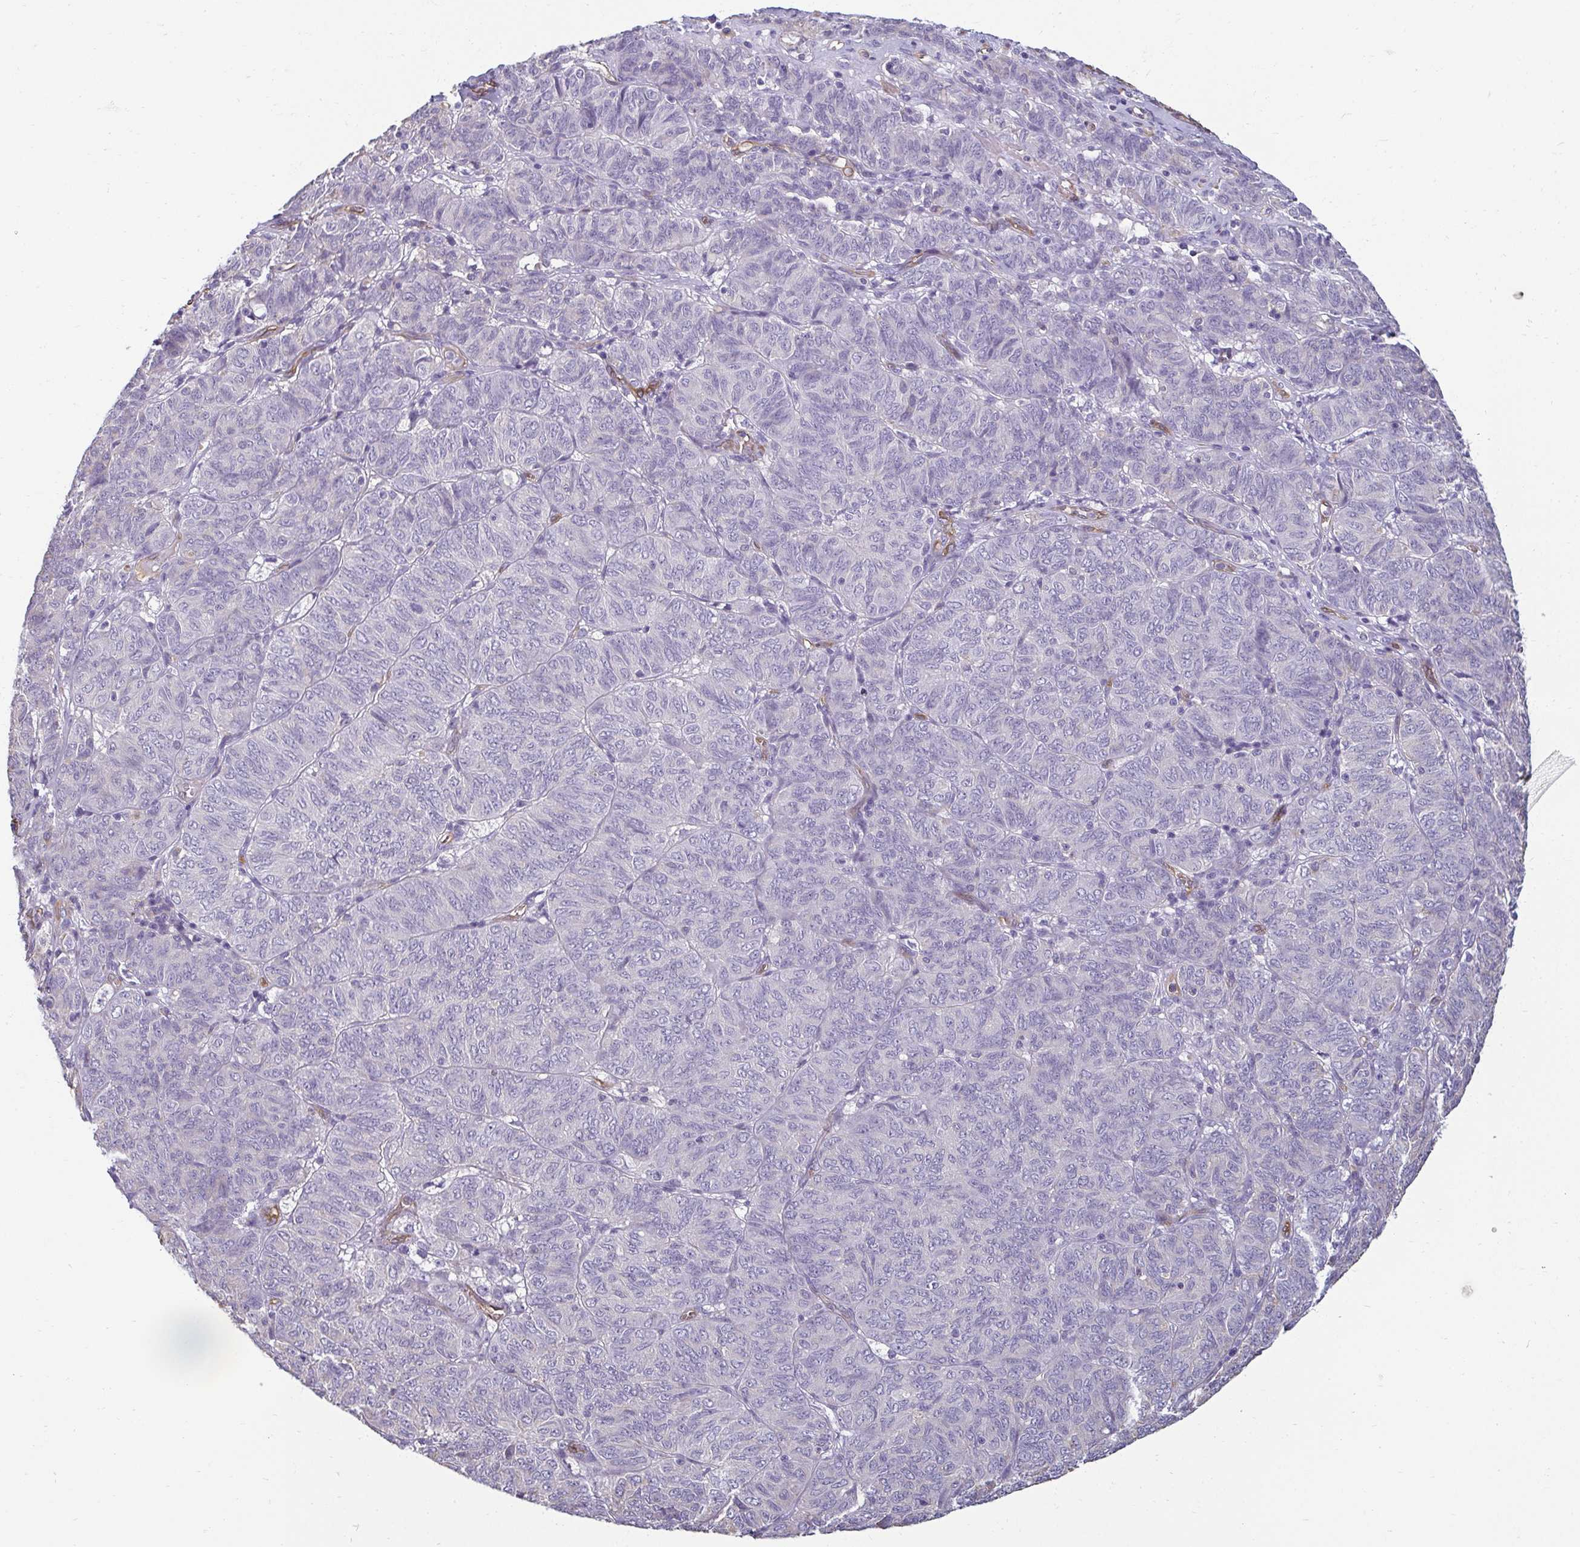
{"staining": {"intensity": "negative", "quantity": "none", "location": "none"}, "tissue": "ovarian cancer", "cell_type": "Tumor cells", "image_type": "cancer", "snomed": [{"axis": "morphology", "description": "Carcinoma, endometroid"}, {"axis": "topography", "description": "Ovary"}], "caption": "Immunohistochemical staining of human endometroid carcinoma (ovarian) shows no significant positivity in tumor cells.", "gene": "PDE2A", "patient": {"sex": "female", "age": 80}}